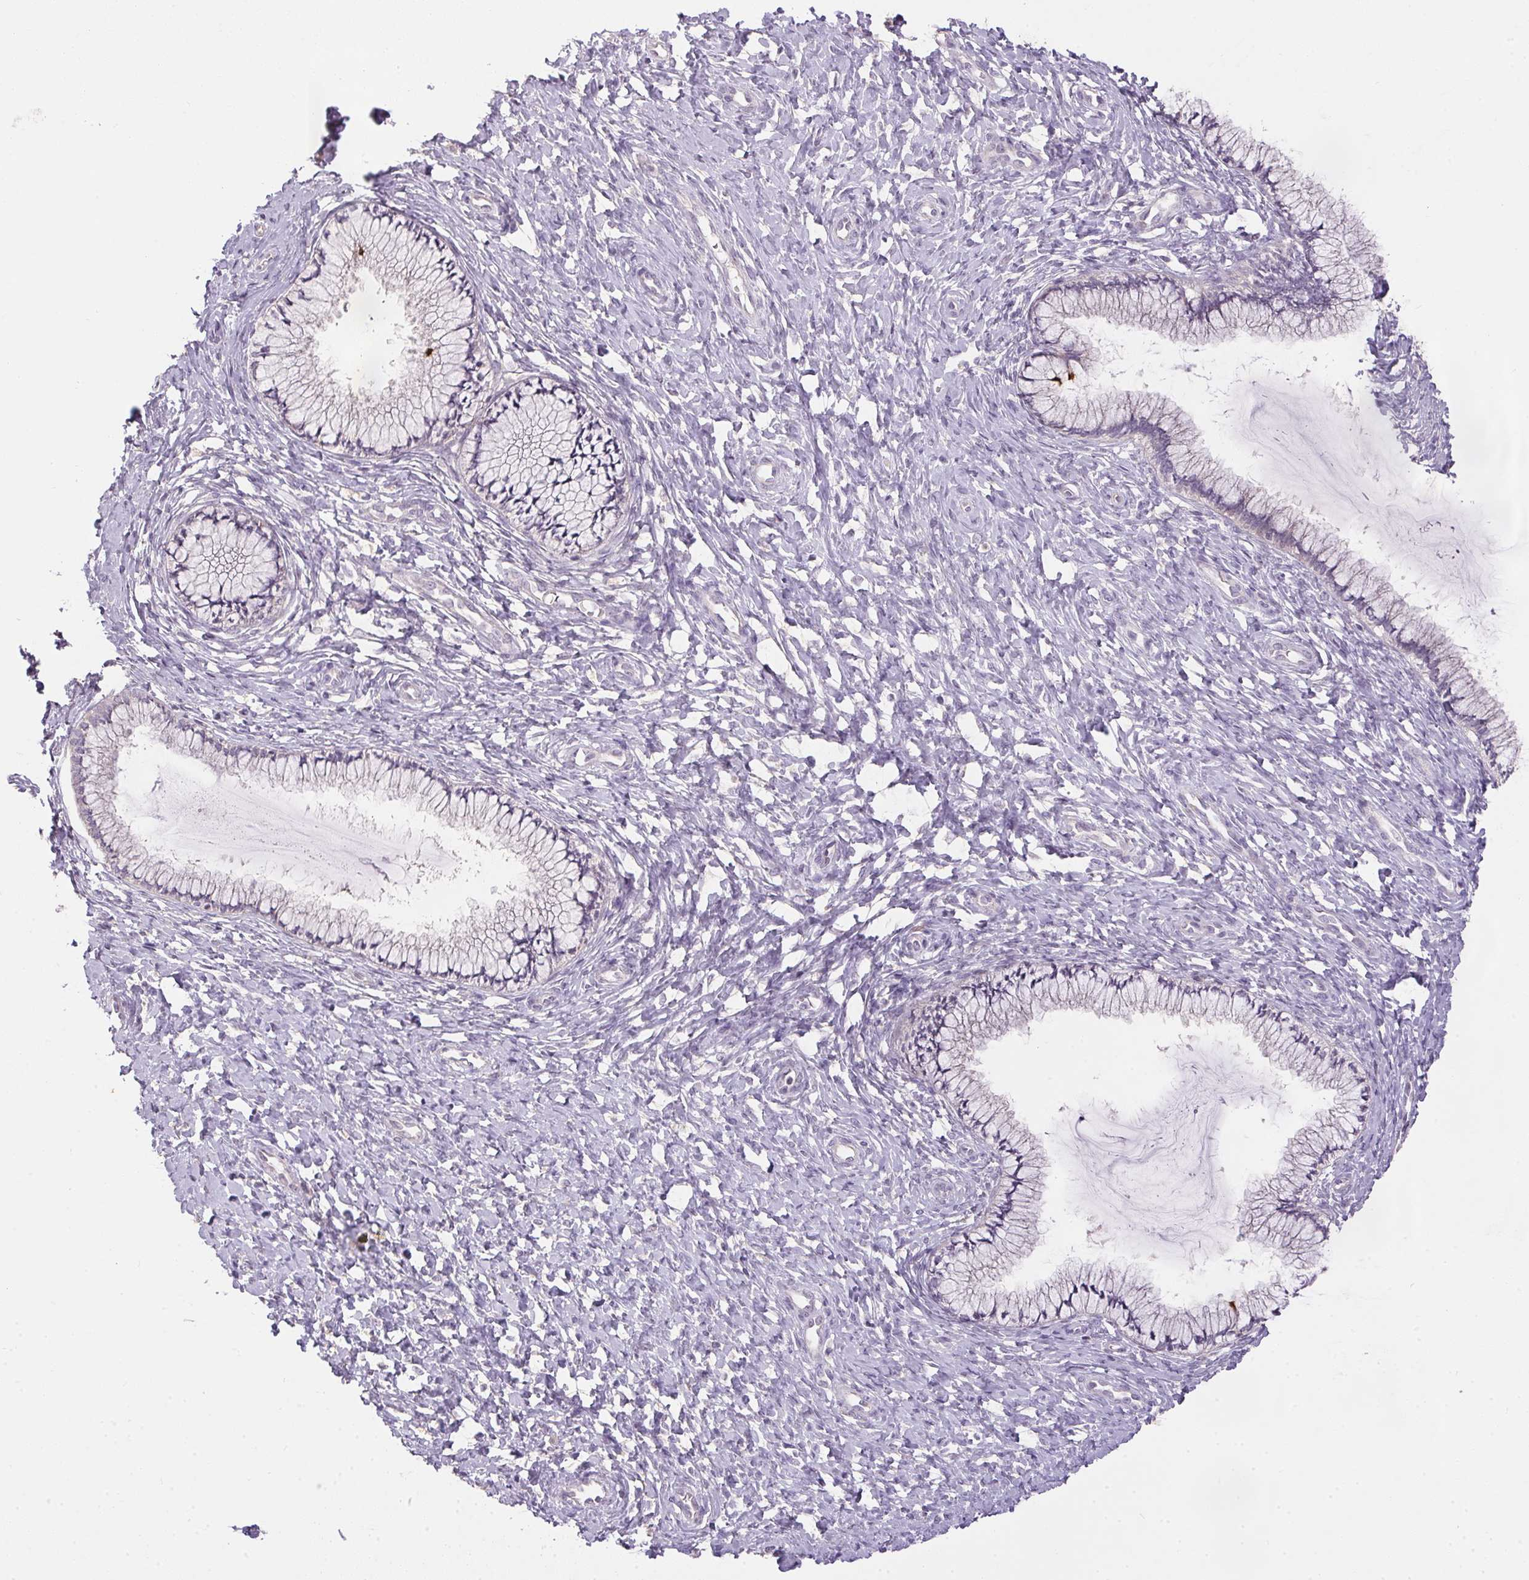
{"staining": {"intensity": "negative", "quantity": "none", "location": "none"}, "tissue": "cervix", "cell_type": "Glandular cells", "image_type": "normal", "snomed": [{"axis": "morphology", "description": "Normal tissue, NOS"}, {"axis": "topography", "description": "Cervix"}], "caption": "DAB (3,3'-diaminobenzidine) immunohistochemical staining of unremarkable cervix reveals no significant staining in glandular cells. (Stains: DAB (3,3'-diaminobenzidine) IHC with hematoxylin counter stain, Microscopy: brightfield microscopy at high magnification).", "gene": "SPACA9", "patient": {"sex": "female", "age": 37}}